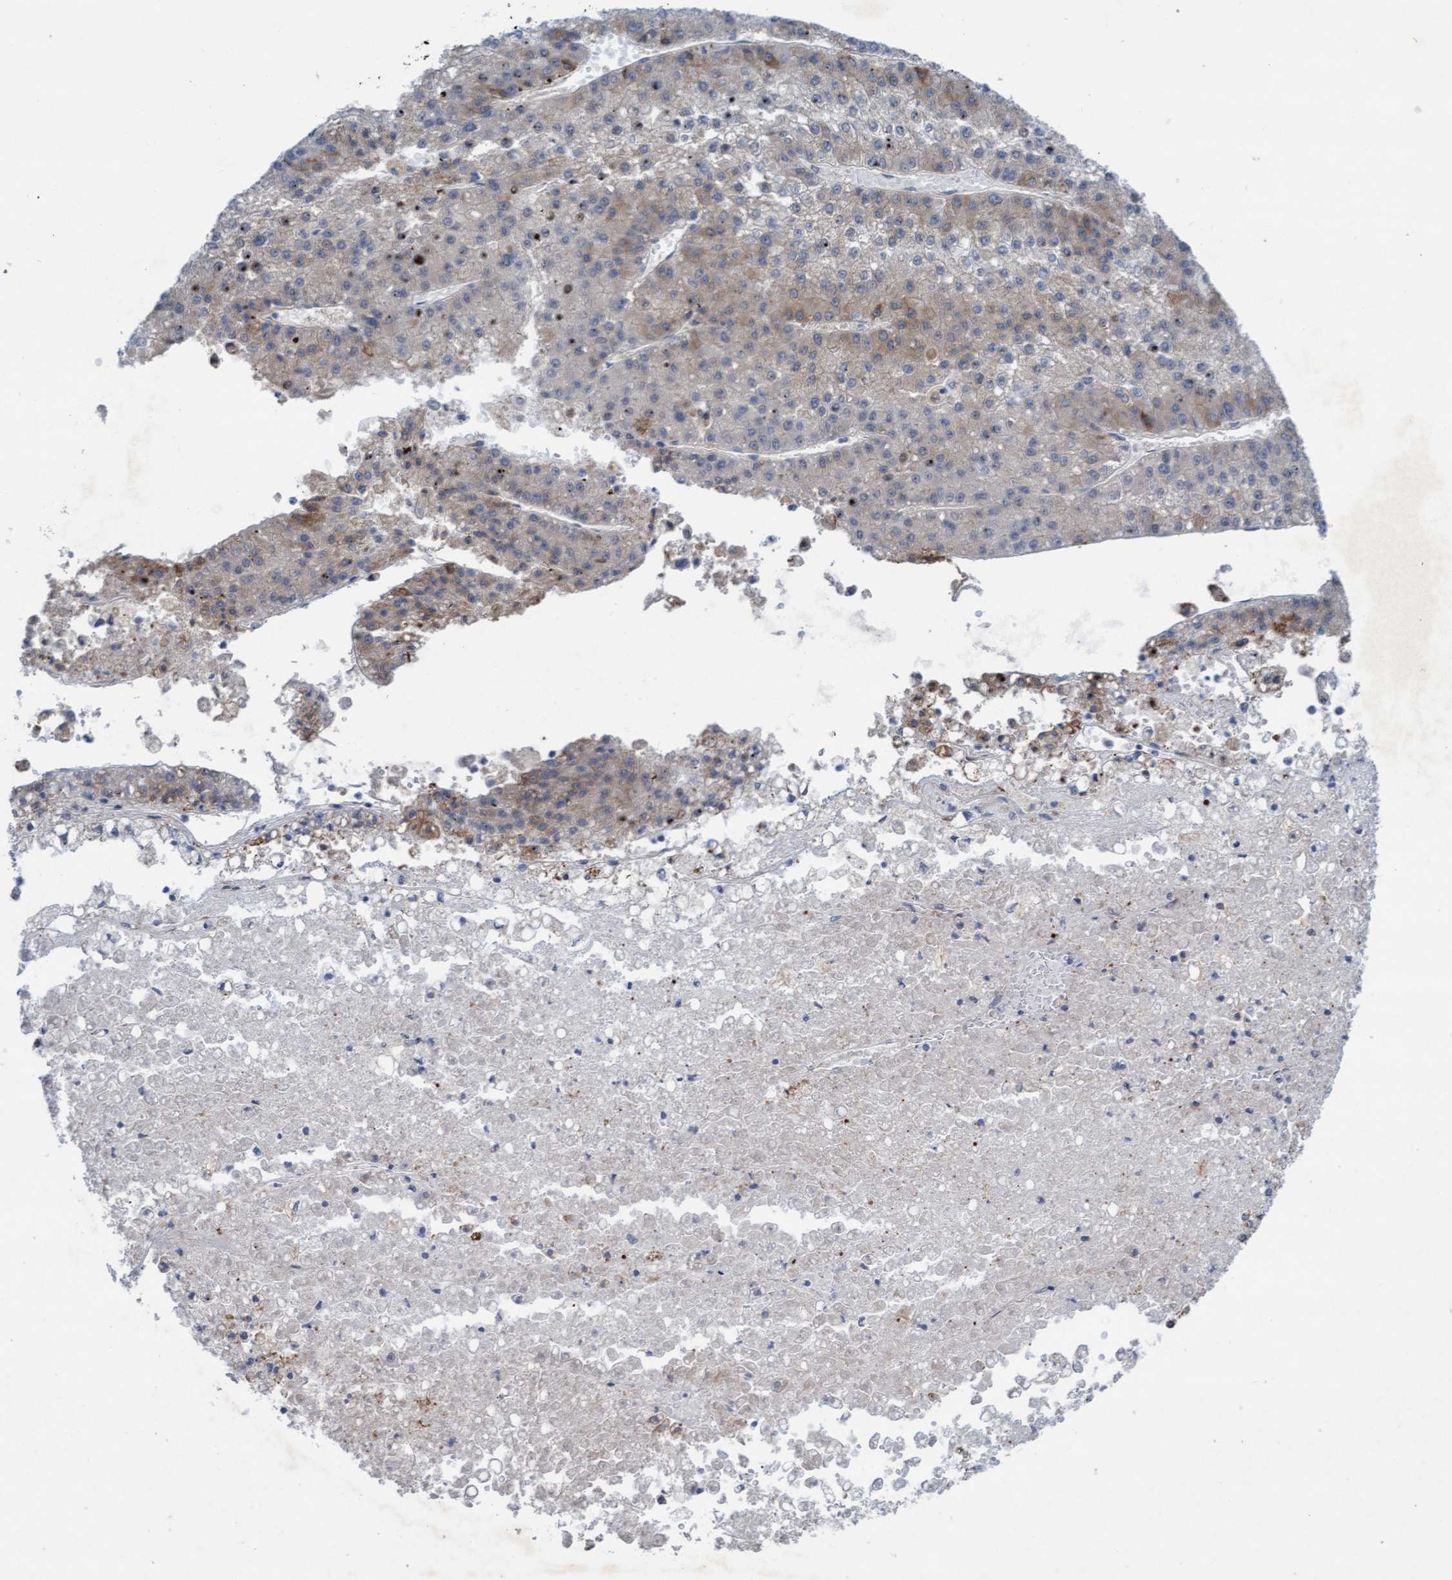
{"staining": {"intensity": "moderate", "quantity": "<25%", "location": "cytoplasmic/membranous"}, "tissue": "liver cancer", "cell_type": "Tumor cells", "image_type": "cancer", "snomed": [{"axis": "morphology", "description": "Carcinoma, Hepatocellular, NOS"}, {"axis": "topography", "description": "Liver"}], "caption": "Liver hepatocellular carcinoma was stained to show a protein in brown. There is low levels of moderate cytoplasmic/membranous staining in about <25% of tumor cells.", "gene": "PLCD1", "patient": {"sex": "female", "age": 73}}